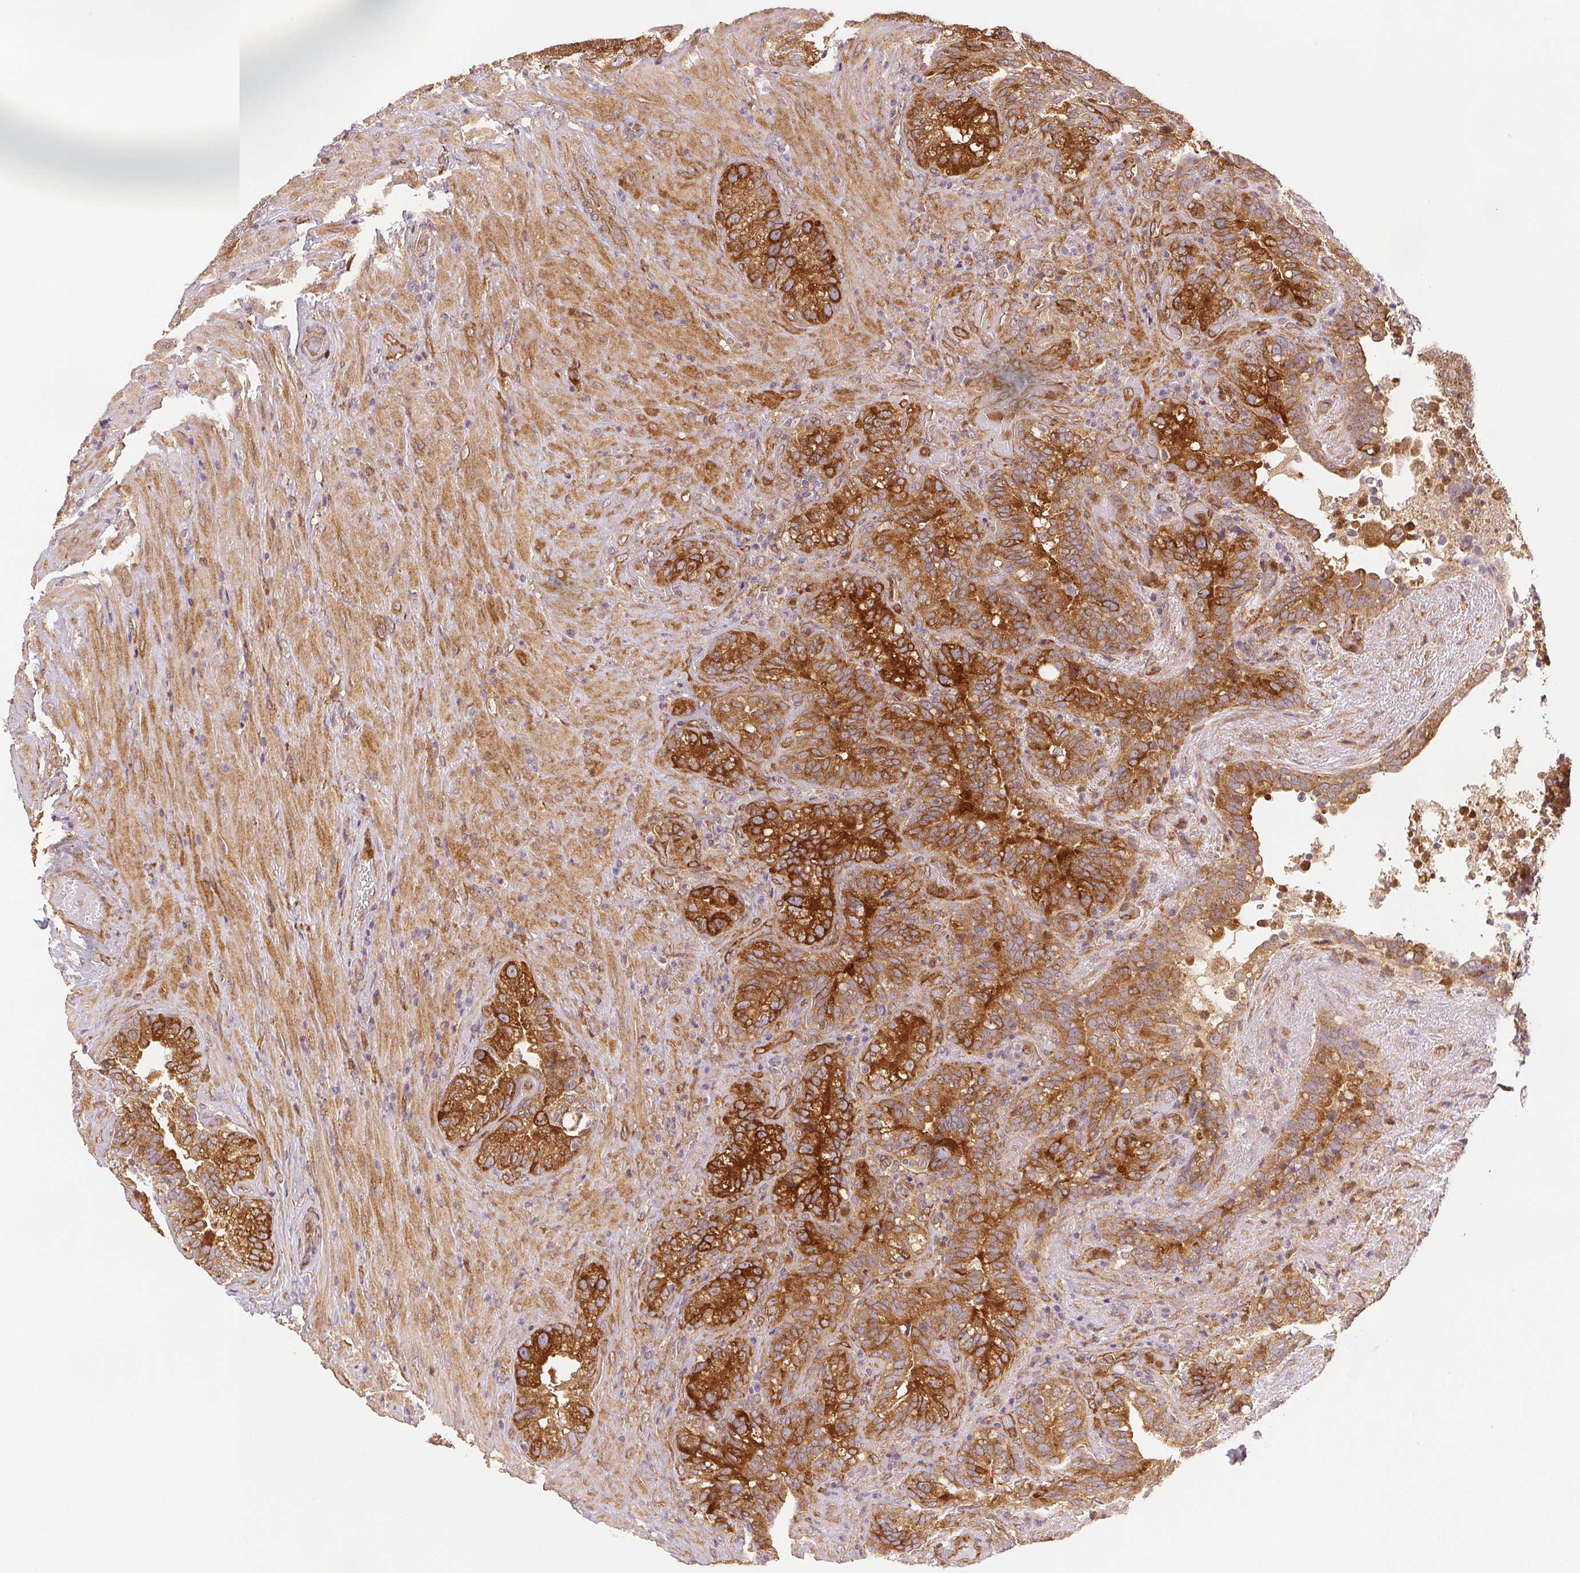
{"staining": {"intensity": "moderate", "quantity": ">75%", "location": "cytoplasmic/membranous"}, "tissue": "seminal vesicle", "cell_type": "Glandular cells", "image_type": "normal", "snomed": [{"axis": "morphology", "description": "Normal tissue, NOS"}, {"axis": "topography", "description": "Seminal veicle"}], "caption": "A micrograph showing moderate cytoplasmic/membranous staining in approximately >75% of glandular cells in unremarkable seminal vesicle, as visualized by brown immunohistochemical staining.", "gene": "DIAPH2", "patient": {"sex": "male", "age": 68}}